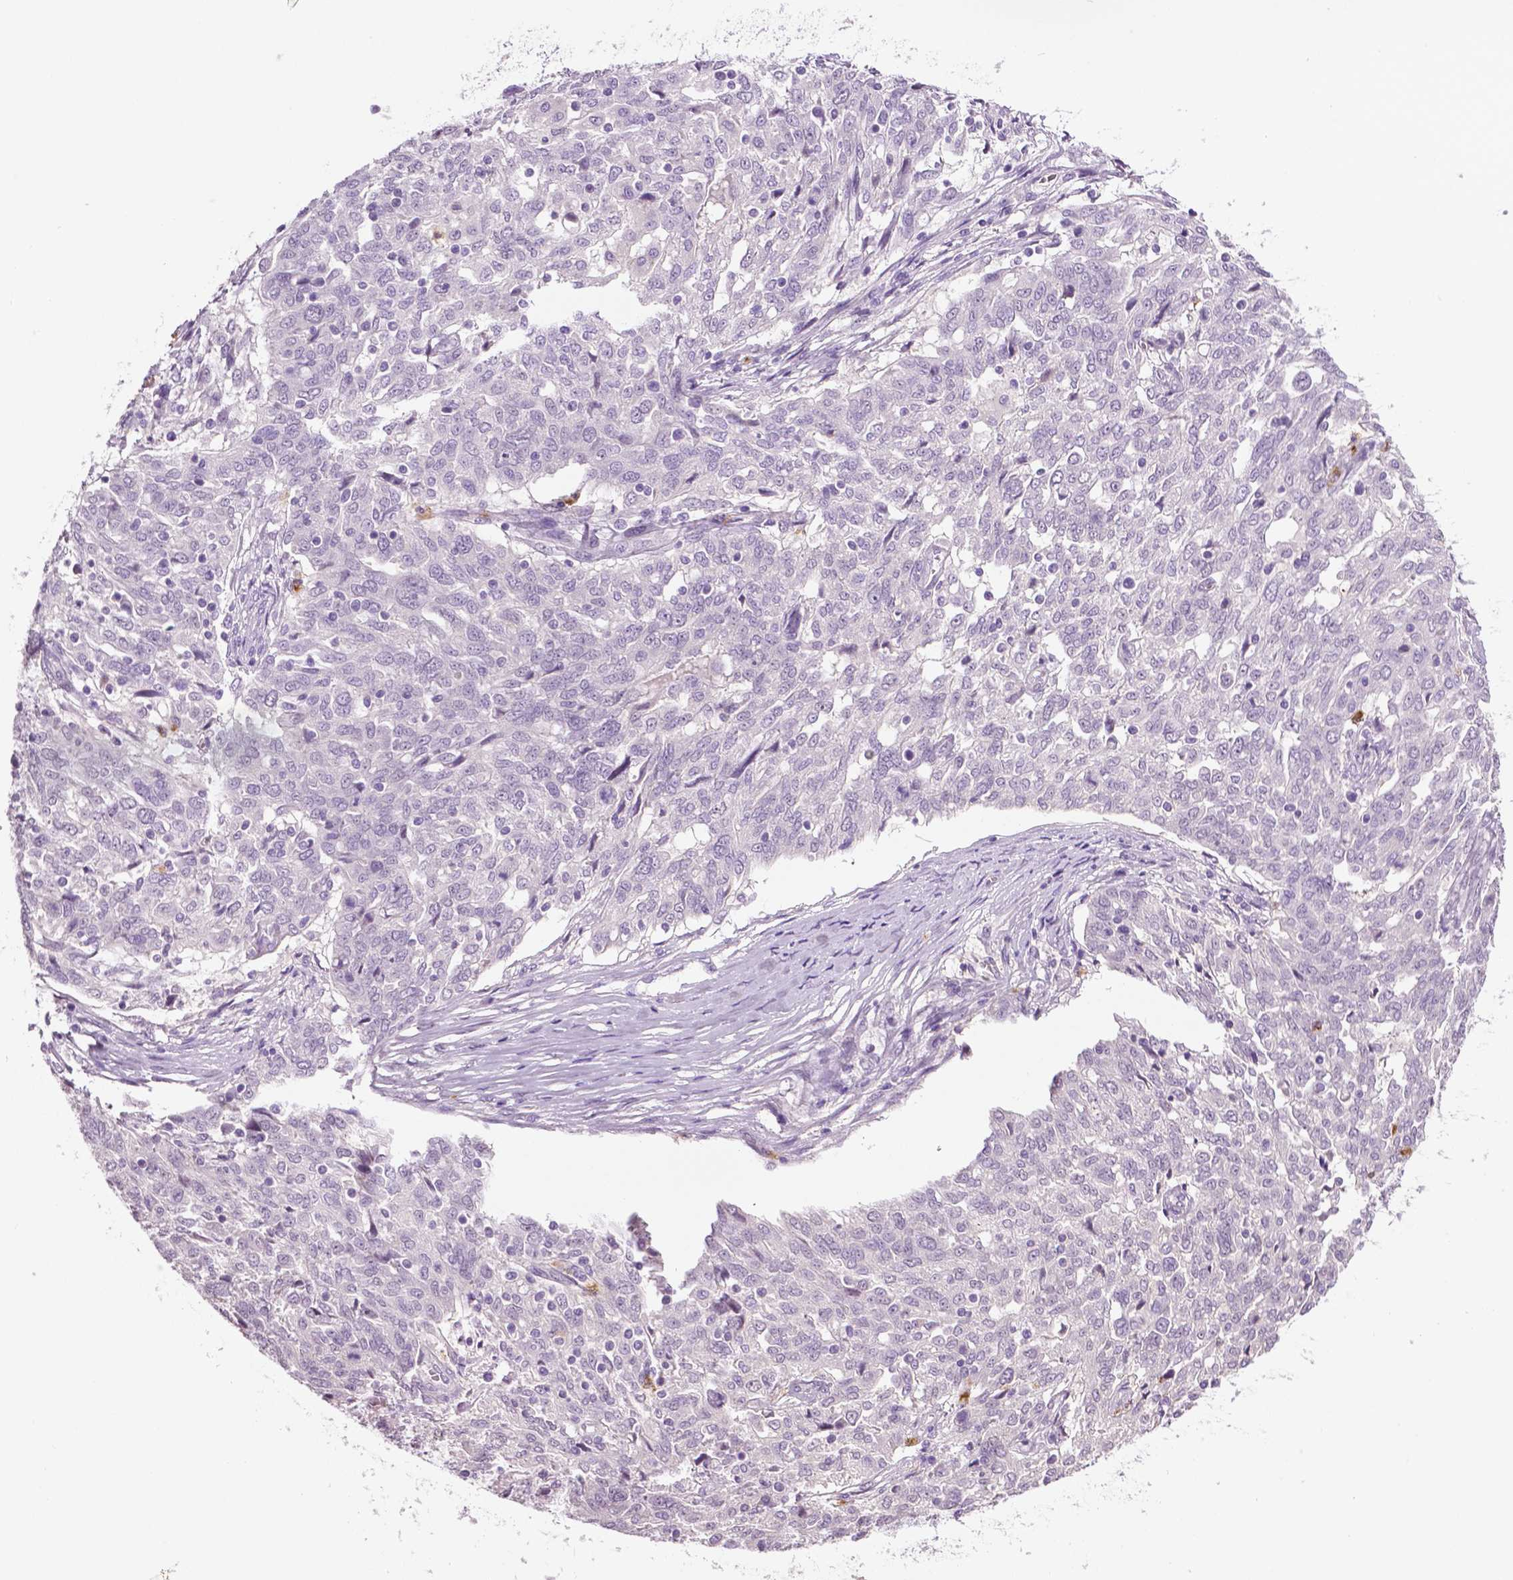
{"staining": {"intensity": "negative", "quantity": "none", "location": "none"}, "tissue": "ovarian cancer", "cell_type": "Tumor cells", "image_type": "cancer", "snomed": [{"axis": "morphology", "description": "Cystadenocarcinoma, serous, NOS"}, {"axis": "topography", "description": "Ovary"}], "caption": "There is no significant positivity in tumor cells of serous cystadenocarcinoma (ovarian).", "gene": "PTPN5", "patient": {"sex": "female", "age": 67}}